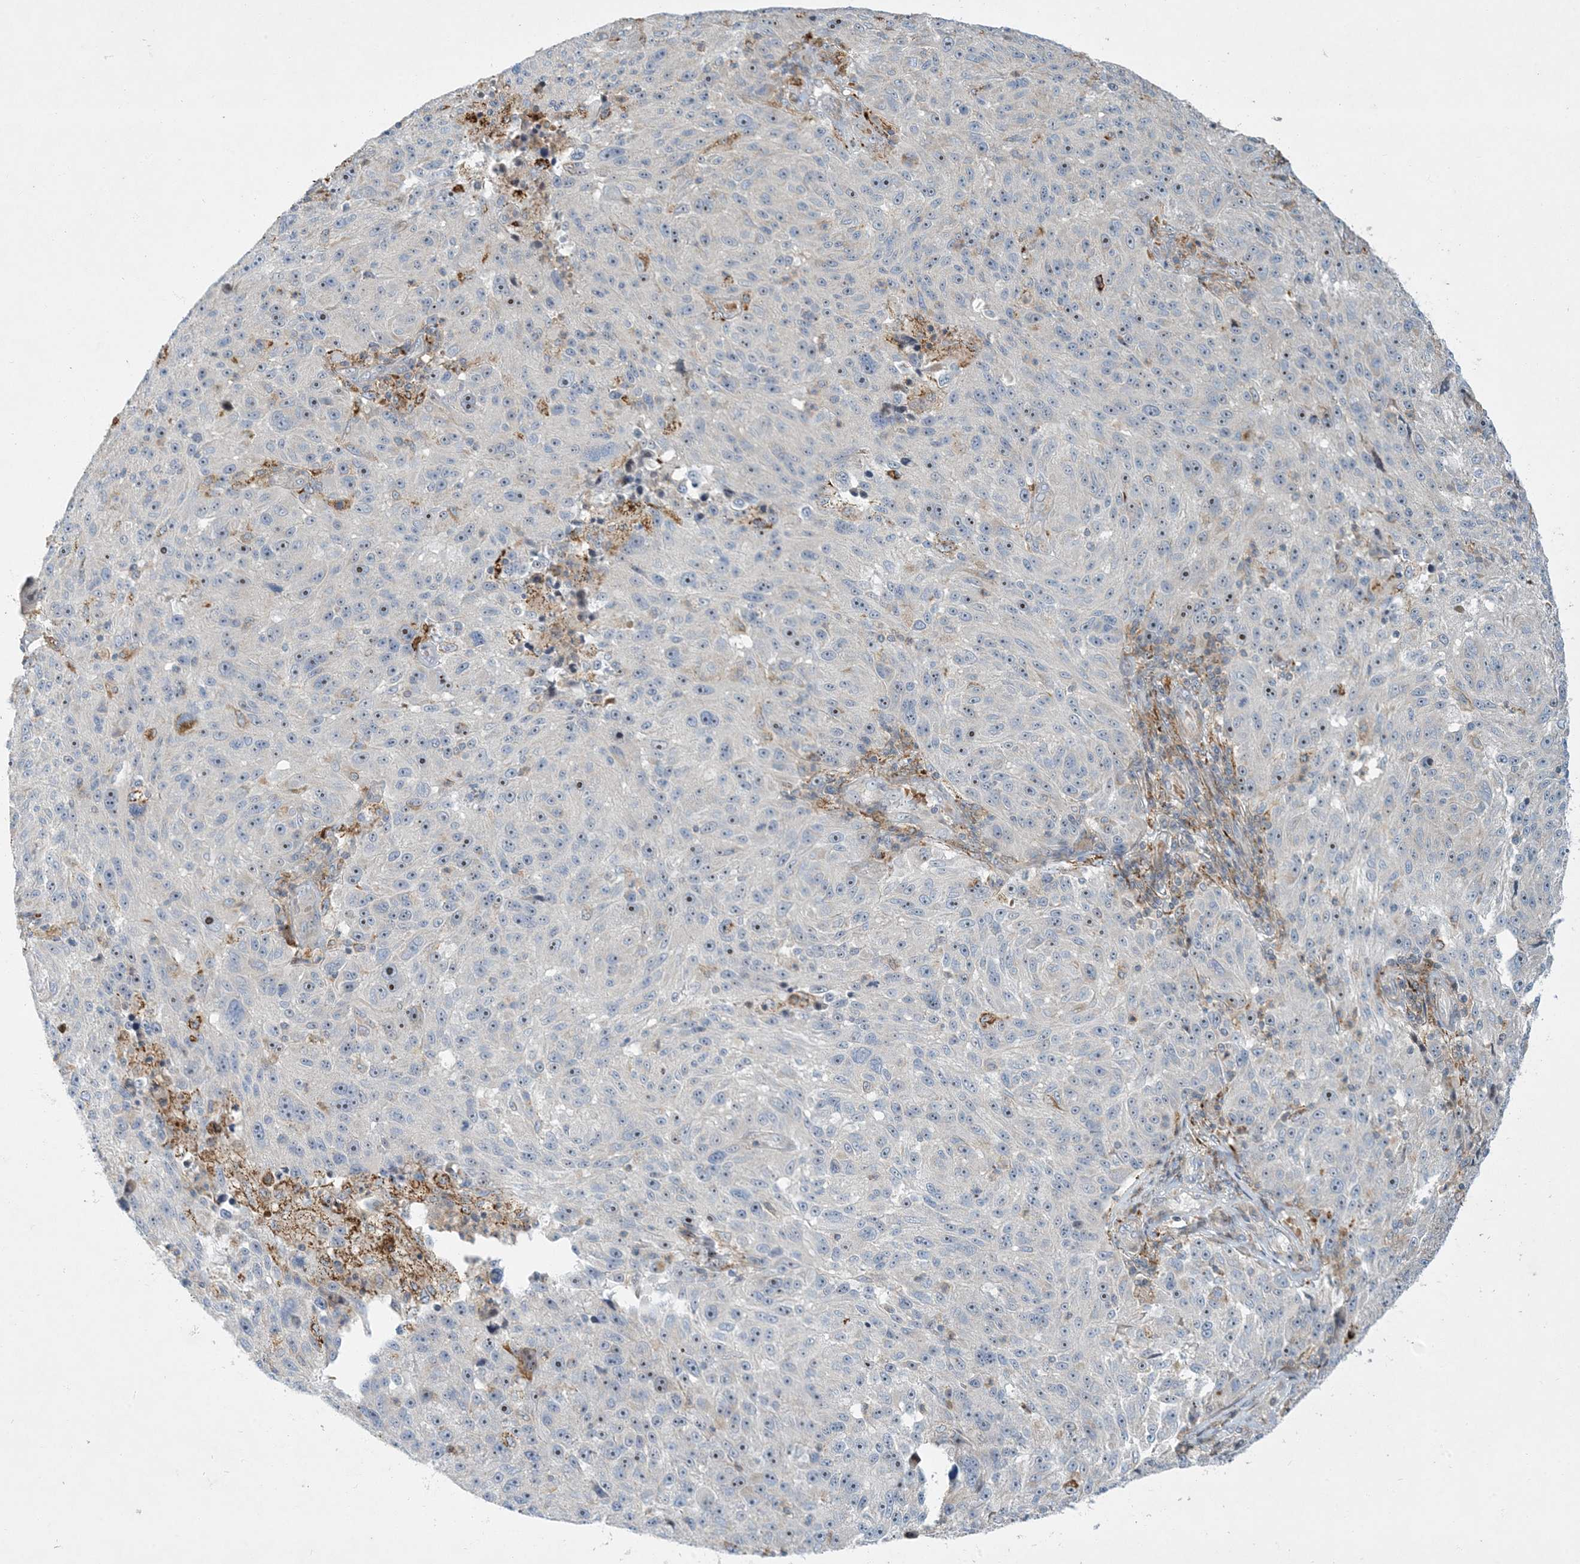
{"staining": {"intensity": "negative", "quantity": "none", "location": "none"}, "tissue": "melanoma", "cell_type": "Tumor cells", "image_type": "cancer", "snomed": [{"axis": "morphology", "description": "Malignant melanoma, NOS"}, {"axis": "topography", "description": "Skin"}], "caption": "High magnification brightfield microscopy of malignant melanoma stained with DAB (brown) and counterstained with hematoxylin (blue): tumor cells show no significant positivity.", "gene": "LTN1", "patient": {"sex": "male", "age": 53}}